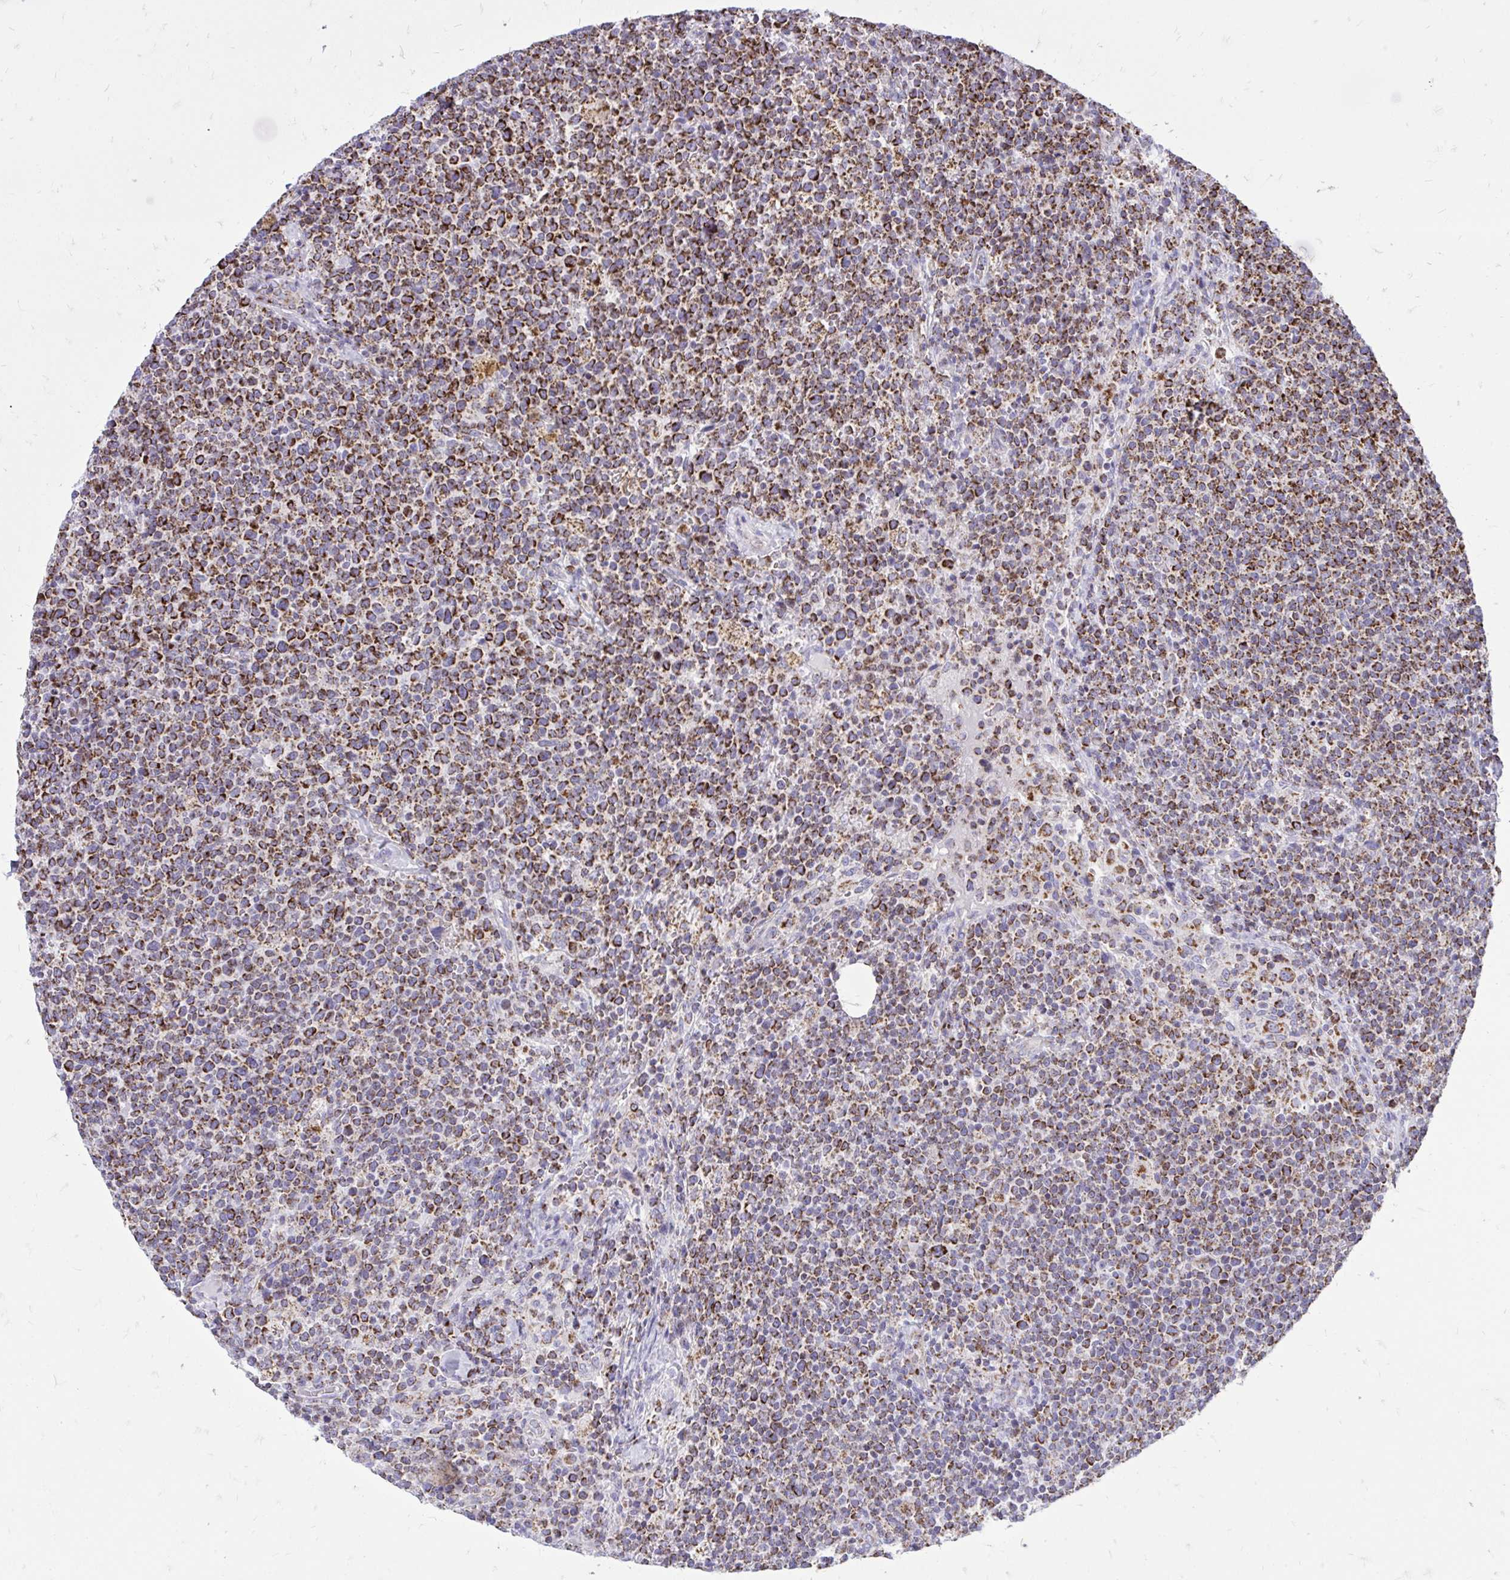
{"staining": {"intensity": "strong", "quantity": "25%-75%", "location": "cytoplasmic/membranous"}, "tissue": "lymphoma", "cell_type": "Tumor cells", "image_type": "cancer", "snomed": [{"axis": "morphology", "description": "Malignant lymphoma, non-Hodgkin's type, High grade"}, {"axis": "topography", "description": "Lymph node"}], "caption": "Strong cytoplasmic/membranous expression for a protein is appreciated in about 25%-75% of tumor cells of lymphoma using IHC.", "gene": "SPTBN2", "patient": {"sex": "male", "age": 61}}